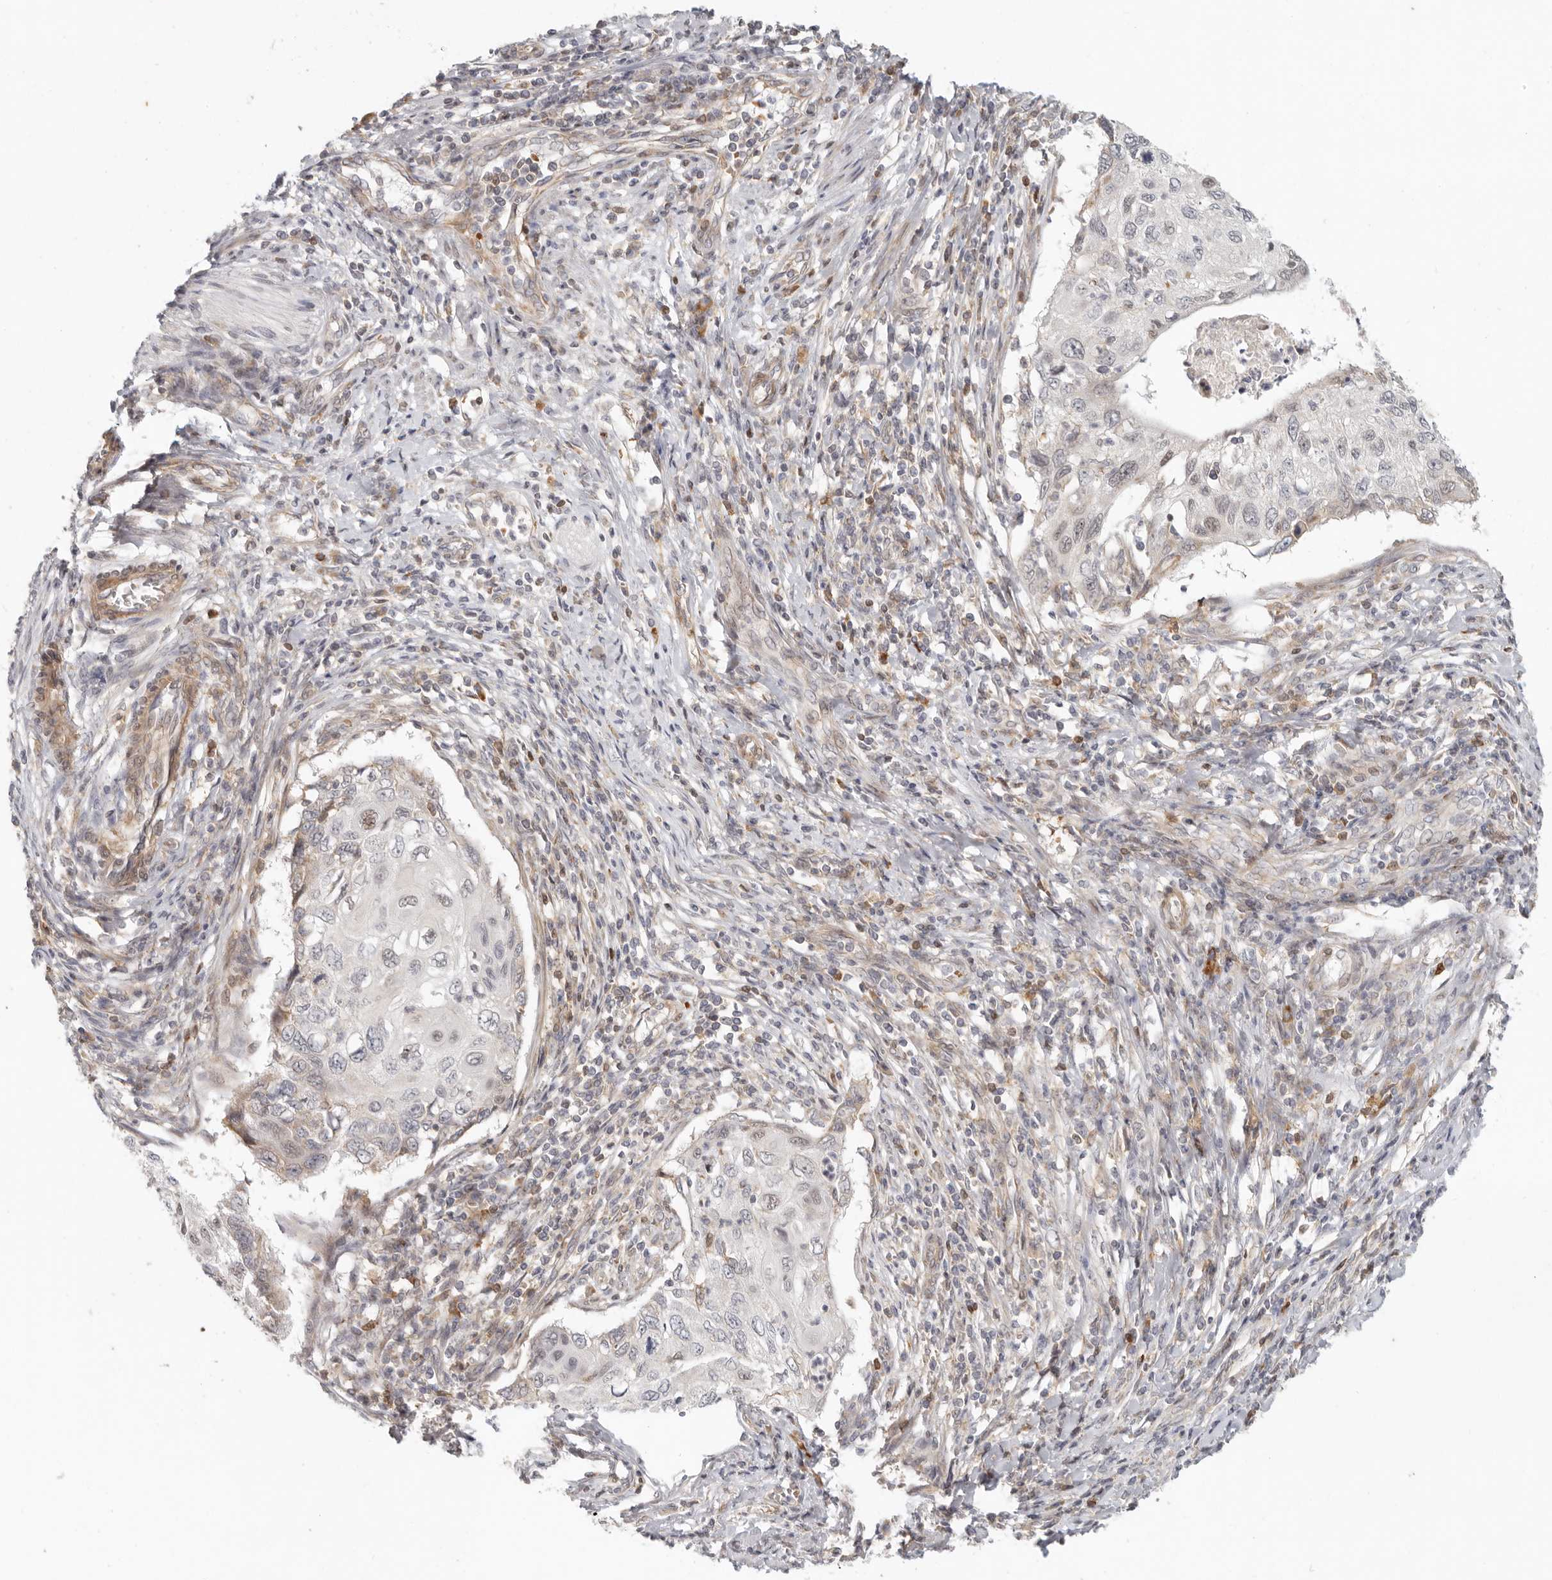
{"staining": {"intensity": "weak", "quantity": "<25%", "location": "nuclear"}, "tissue": "cervical cancer", "cell_type": "Tumor cells", "image_type": "cancer", "snomed": [{"axis": "morphology", "description": "Squamous cell carcinoma, NOS"}, {"axis": "topography", "description": "Cervix"}], "caption": "Human cervical squamous cell carcinoma stained for a protein using immunohistochemistry (IHC) shows no staining in tumor cells.", "gene": "AHDC1", "patient": {"sex": "female", "age": 70}}